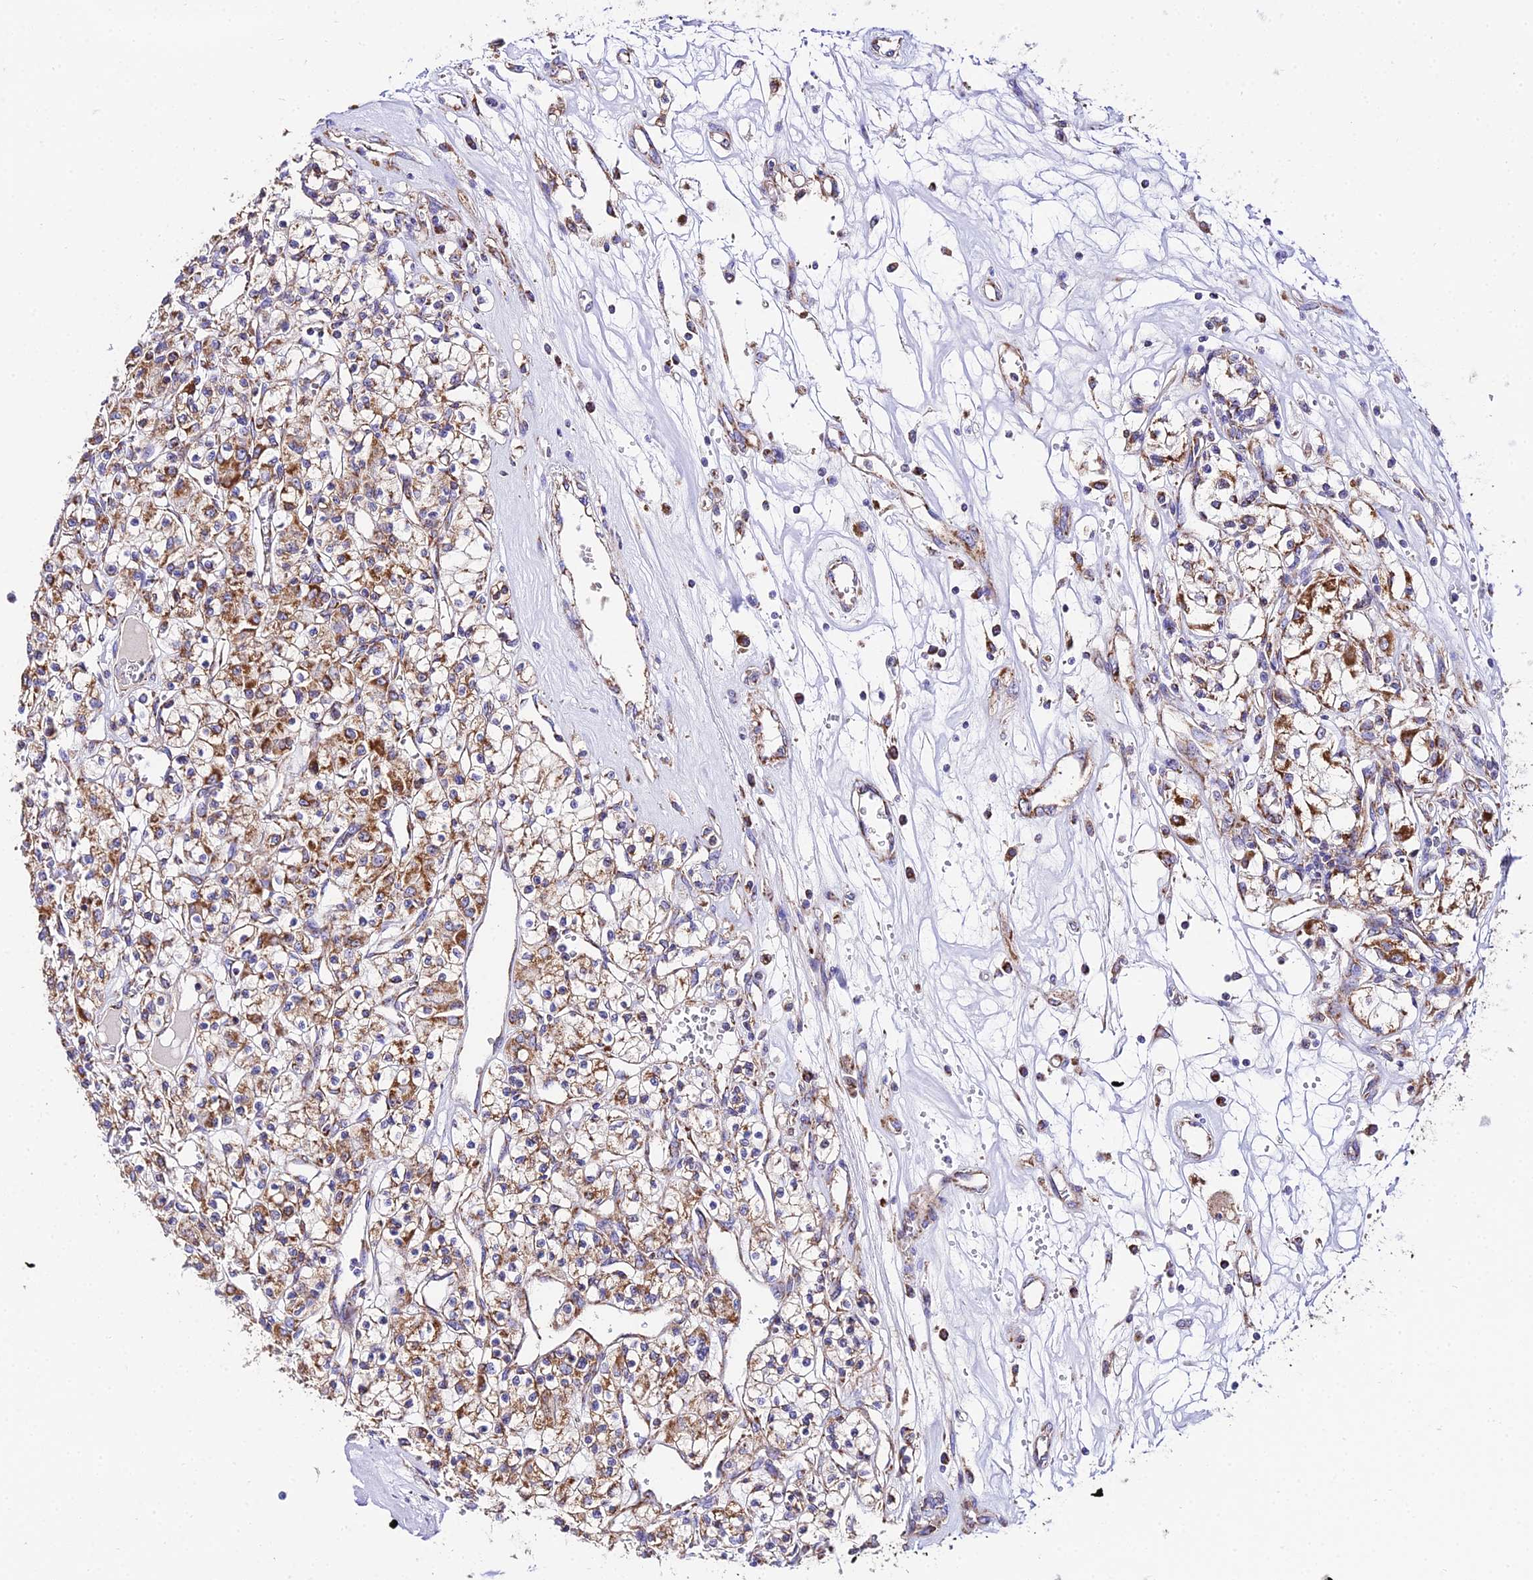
{"staining": {"intensity": "moderate", "quantity": ">75%", "location": "cytoplasmic/membranous"}, "tissue": "renal cancer", "cell_type": "Tumor cells", "image_type": "cancer", "snomed": [{"axis": "morphology", "description": "Adenocarcinoma, NOS"}, {"axis": "topography", "description": "Kidney"}], "caption": "Immunohistochemistry (IHC) staining of renal cancer (adenocarcinoma), which displays medium levels of moderate cytoplasmic/membranous staining in about >75% of tumor cells indicating moderate cytoplasmic/membranous protein staining. The staining was performed using DAB (brown) for protein detection and nuclei were counterstained in hematoxylin (blue).", "gene": "OCIAD1", "patient": {"sex": "female", "age": 59}}